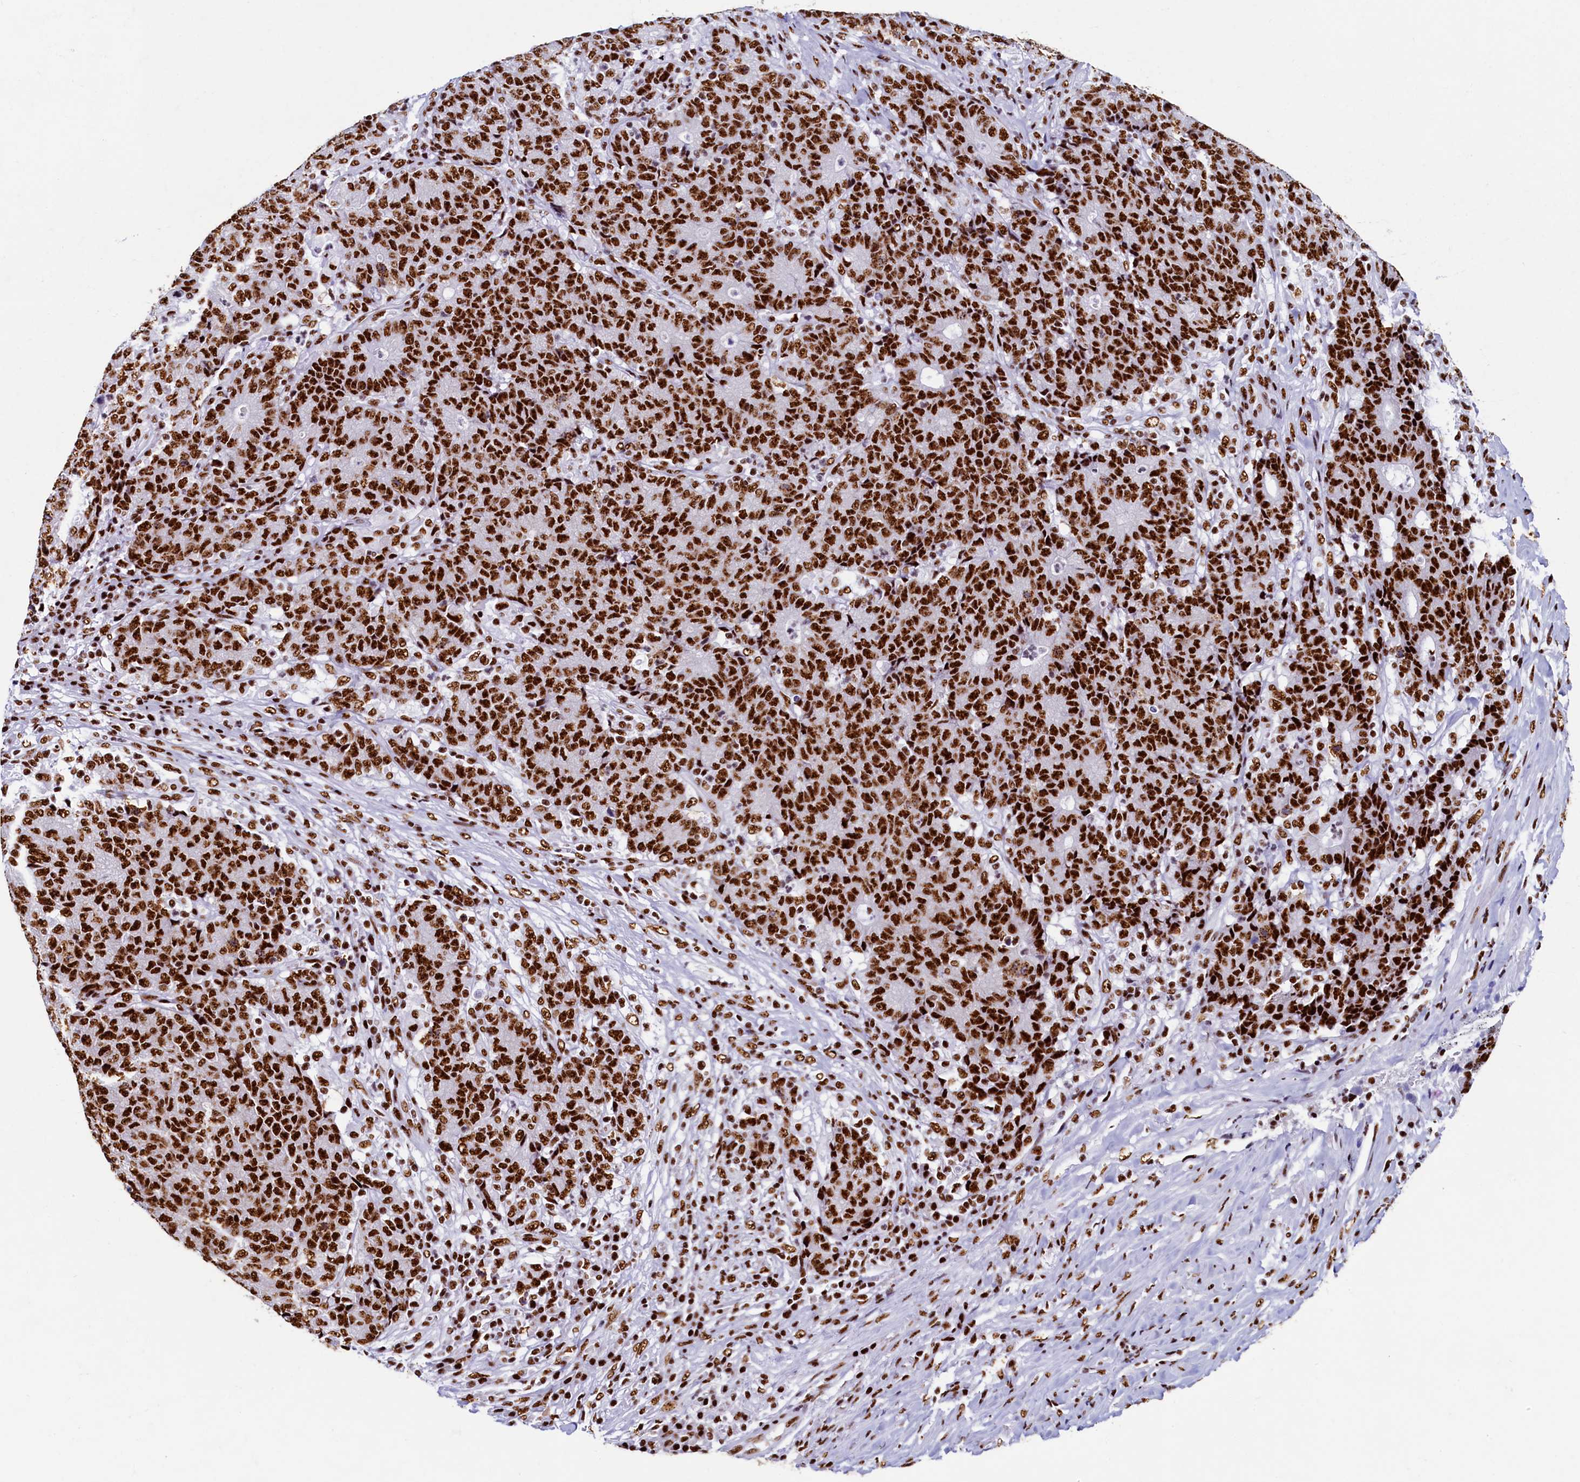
{"staining": {"intensity": "strong", "quantity": ">75%", "location": "nuclear"}, "tissue": "colorectal cancer", "cell_type": "Tumor cells", "image_type": "cancer", "snomed": [{"axis": "morphology", "description": "Adenocarcinoma, NOS"}, {"axis": "topography", "description": "Colon"}], "caption": "DAB (3,3'-diaminobenzidine) immunohistochemical staining of human colorectal cancer (adenocarcinoma) reveals strong nuclear protein expression in about >75% of tumor cells. (DAB IHC, brown staining for protein, blue staining for nuclei).", "gene": "SRRM2", "patient": {"sex": "female", "age": 75}}